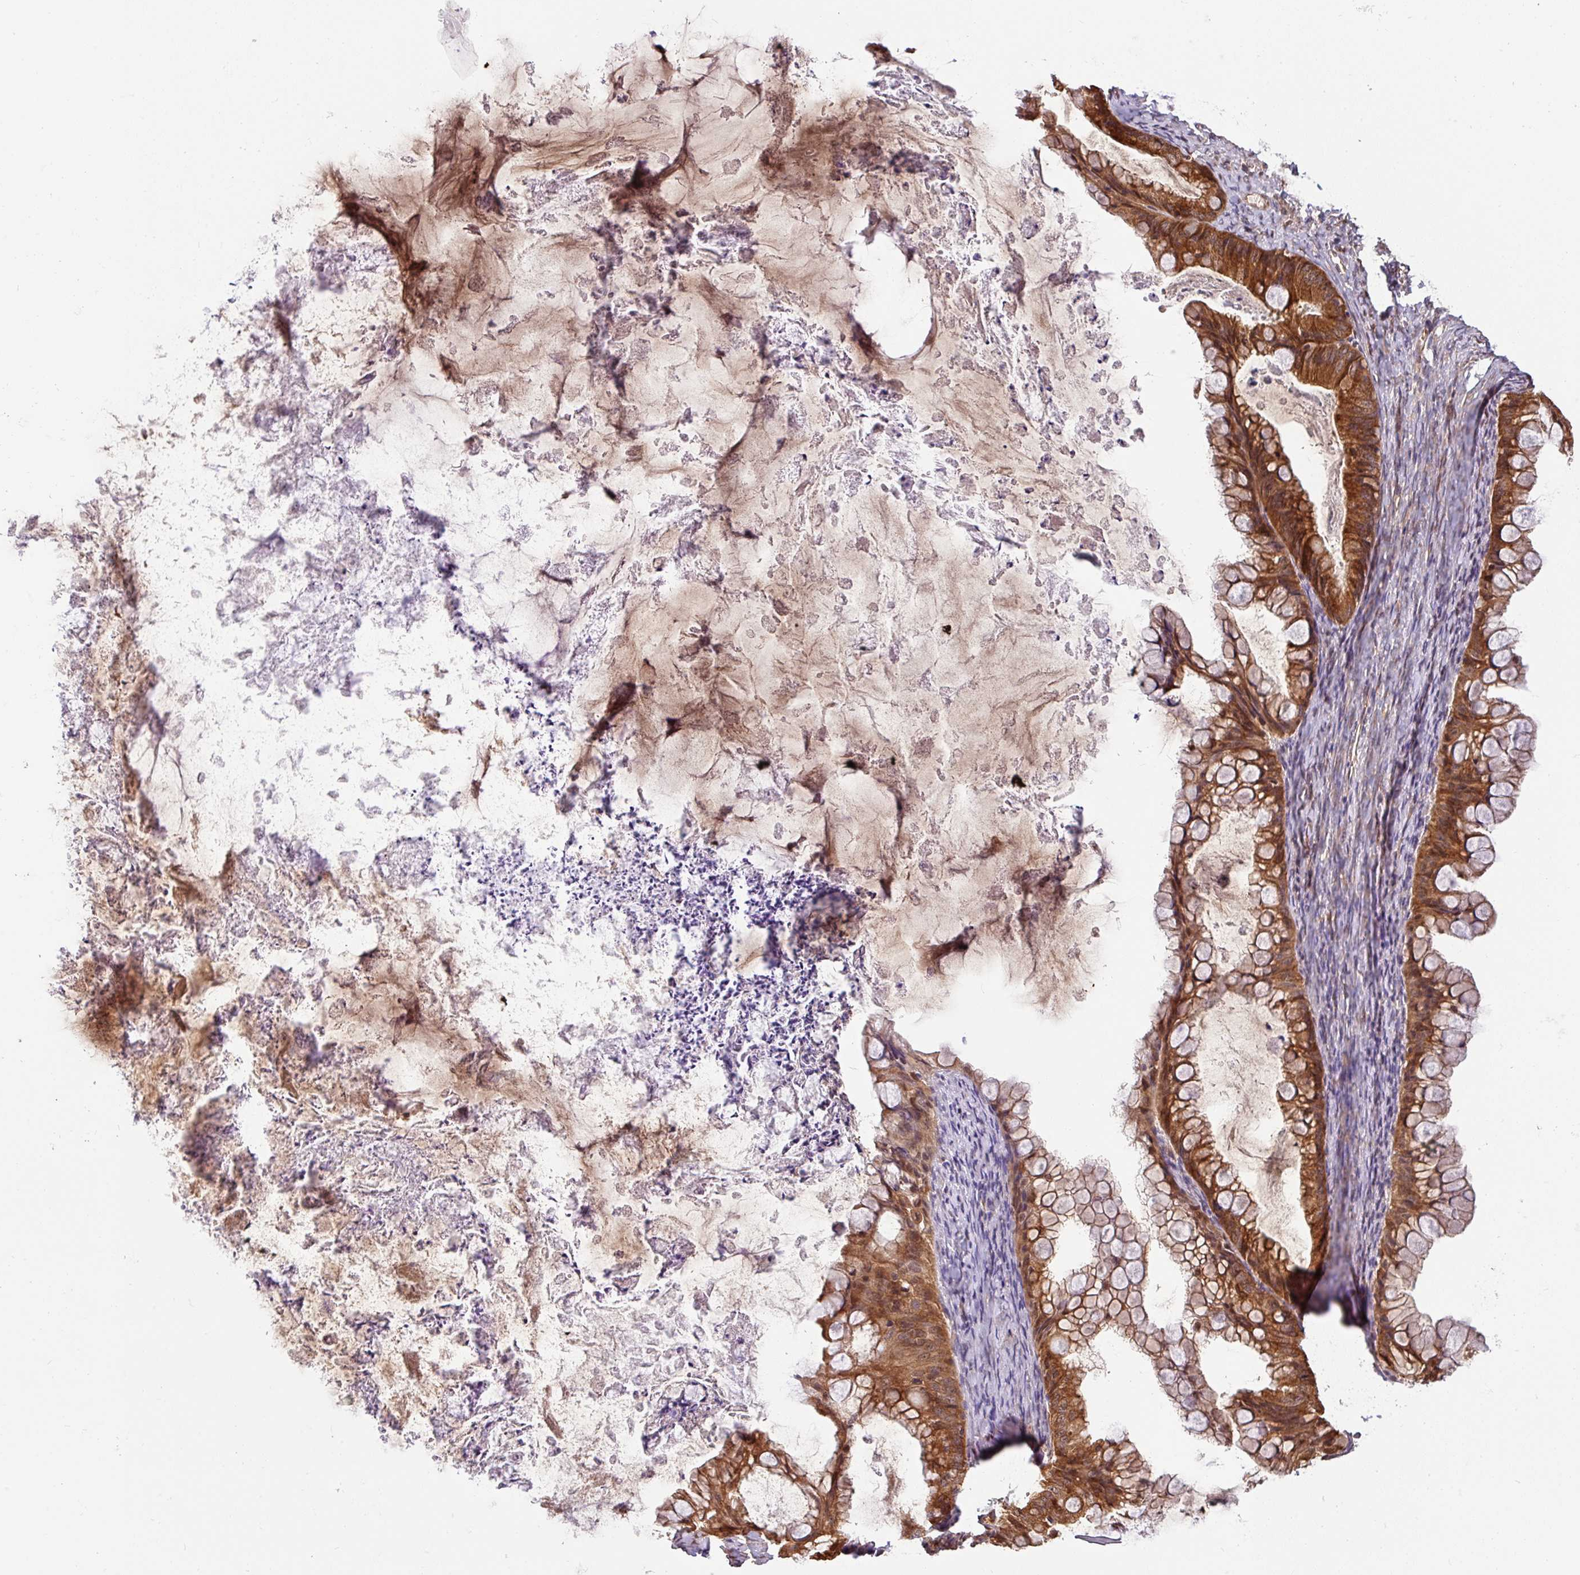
{"staining": {"intensity": "moderate", "quantity": ">75%", "location": "cytoplasmic/membranous,nuclear"}, "tissue": "ovarian cancer", "cell_type": "Tumor cells", "image_type": "cancer", "snomed": [{"axis": "morphology", "description": "Cystadenocarcinoma, mucinous, NOS"}, {"axis": "topography", "description": "Ovary"}], "caption": "A histopathology image of ovarian mucinous cystadenocarcinoma stained for a protein shows moderate cytoplasmic/membranous and nuclear brown staining in tumor cells.", "gene": "SHB", "patient": {"sex": "female", "age": 35}}